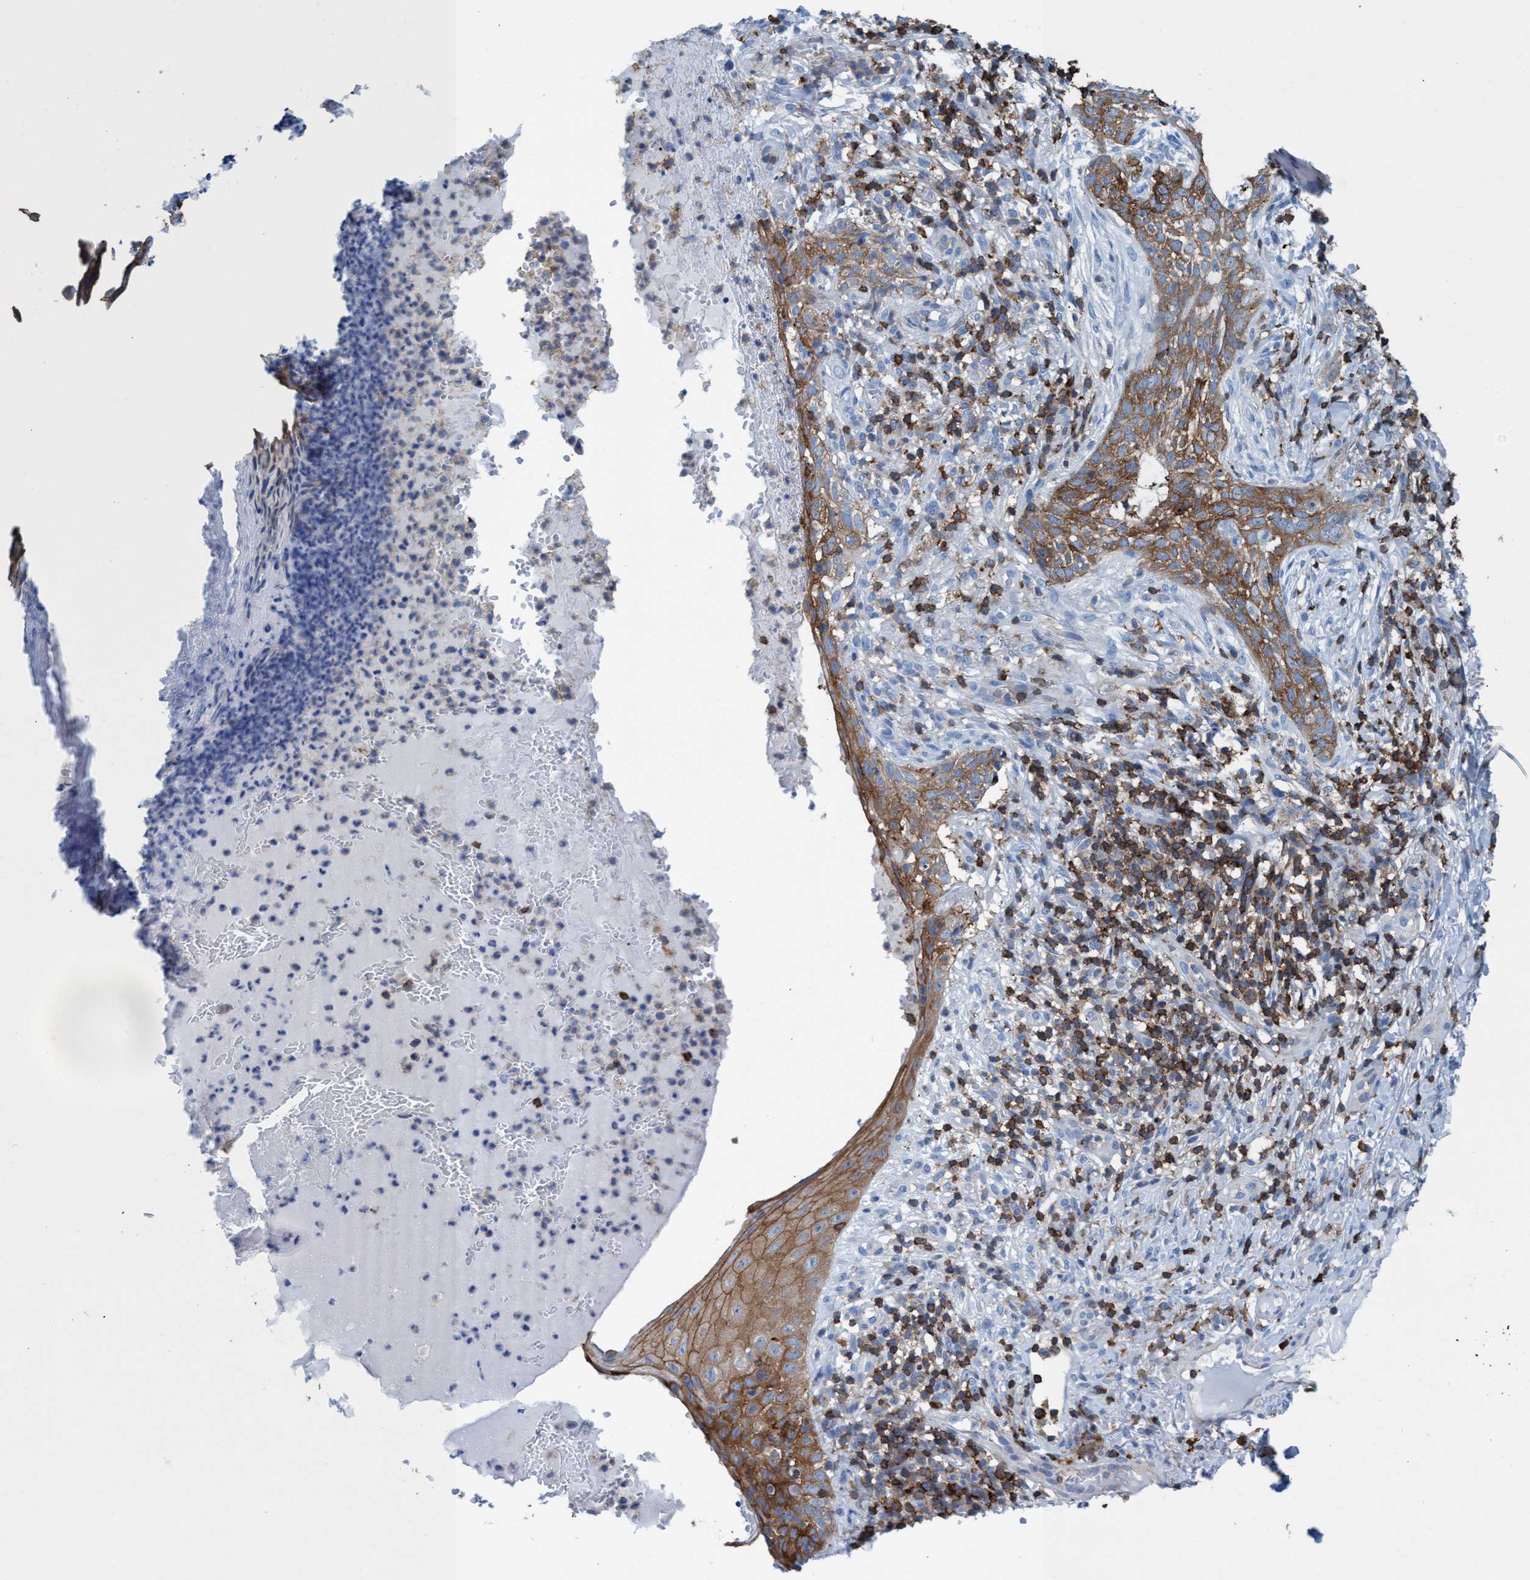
{"staining": {"intensity": "strong", "quantity": ">75%", "location": "cytoplasmic/membranous"}, "tissue": "skin cancer", "cell_type": "Tumor cells", "image_type": "cancer", "snomed": [{"axis": "morphology", "description": "Normal tissue, NOS"}, {"axis": "morphology", "description": "Basal cell carcinoma"}, {"axis": "topography", "description": "Skin"}], "caption": "Immunohistochemical staining of skin cancer reveals high levels of strong cytoplasmic/membranous protein positivity in approximately >75% of tumor cells. The staining is performed using DAB brown chromogen to label protein expression. The nuclei are counter-stained blue using hematoxylin.", "gene": "EZR", "patient": {"sex": "male", "age": 67}}